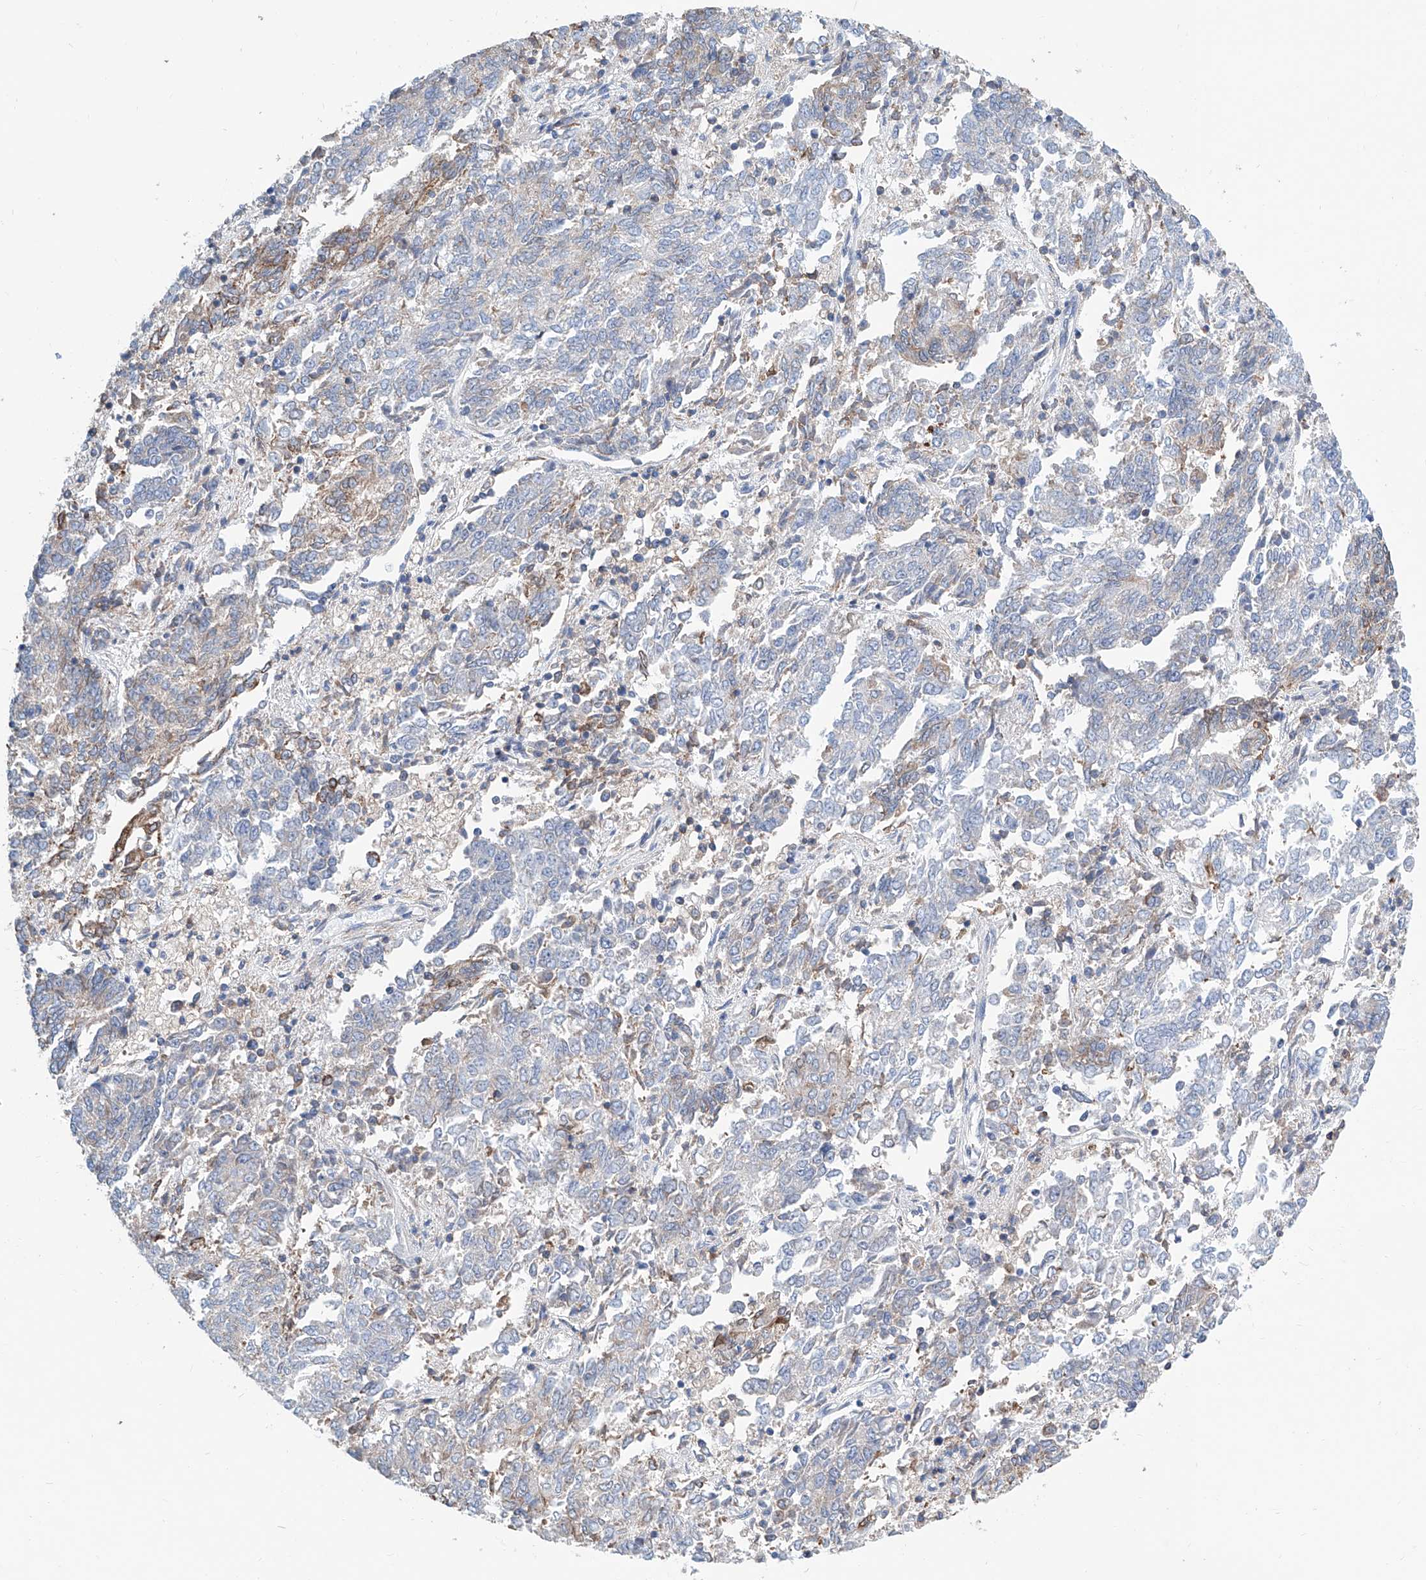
{"staining": {"intensity": "negative", "quantity": "none", "location": "none"}, "tissue": "endometrial cancer", "cell_type": "Tumor cells", "image_type": "cancer", "snomed": [{"axis": "morphology", "description": "Adenocarcinoma, NOS"}, {"axis": "topography", "description": "Endometrium"}], "caption": "High magnification brightfield microscopy of endometrial cancer (adenocarcinoma) stained with DAB (brown) and counterstained with hematoxylin (blue): tumor cells show no significant staining.", "gene": "MAD2L1", "patient": {"sex": "female", "age": 80}}